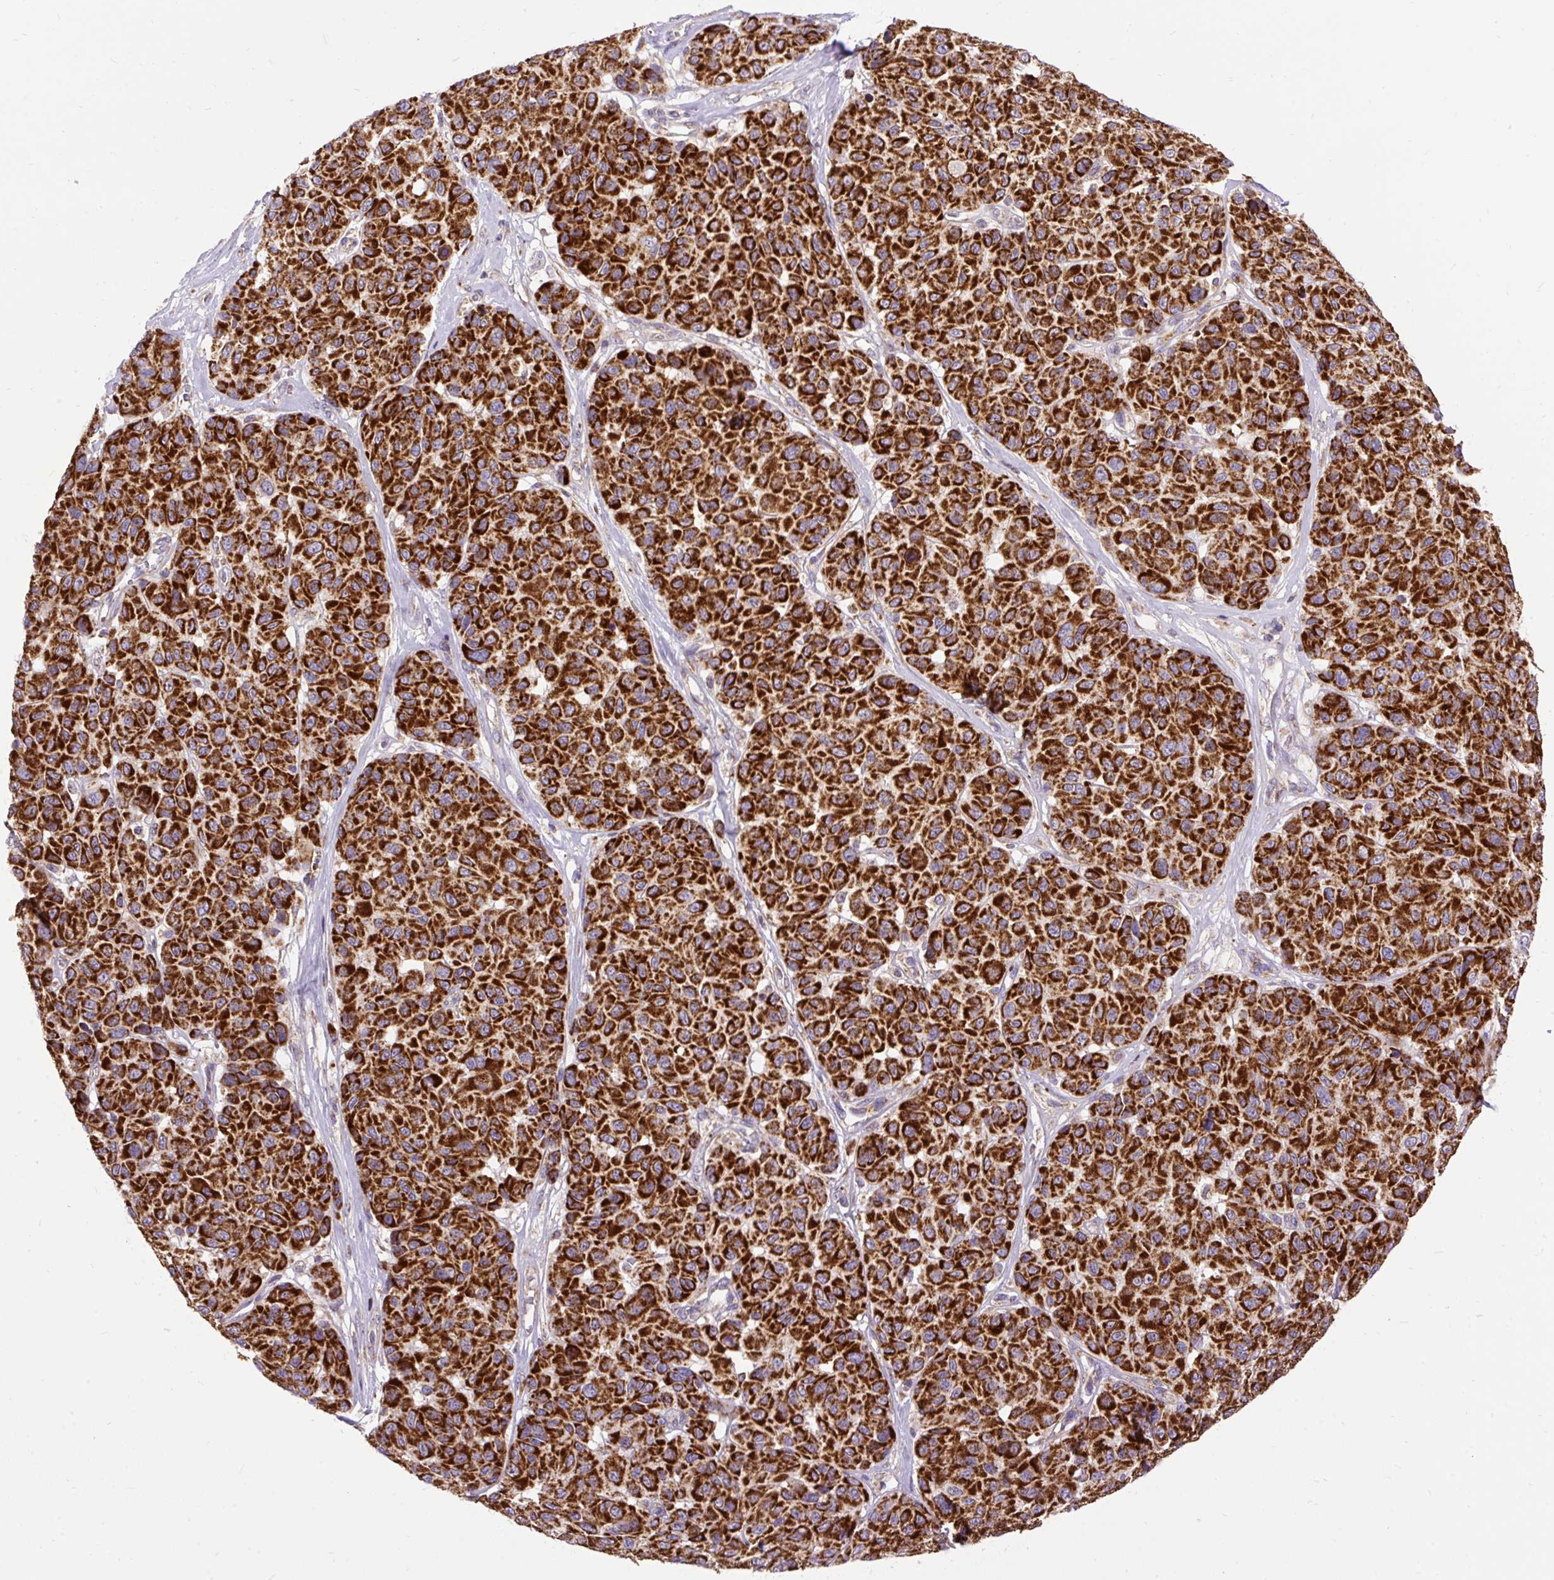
{"staining": {"intensity": "strong", "quantity": ">75%", "location": "cytoplasmic/membranous"}, "tissue": "melanoma", "cell_type": "Tumor cells", "image_type": "cancer", "snomed": [{"axis": "morphology", "description": "Malignant melanoma, NOS"}, {"axis": "topography", "description": "Skin"}], "caption": "Immunohistochemistry (IHC) photomicrograph of neoplastic tissue: malignant melanoma stained using immunohistochemistry (IHC) shows high levels of strong protein expression localized specifically in the cytoplasmic/membranous of tumor cells, appearing as a cytoplasmic/membranous brown color.", "gene": "TOMM40", "patient": {"sex": "female", "age": 66}}